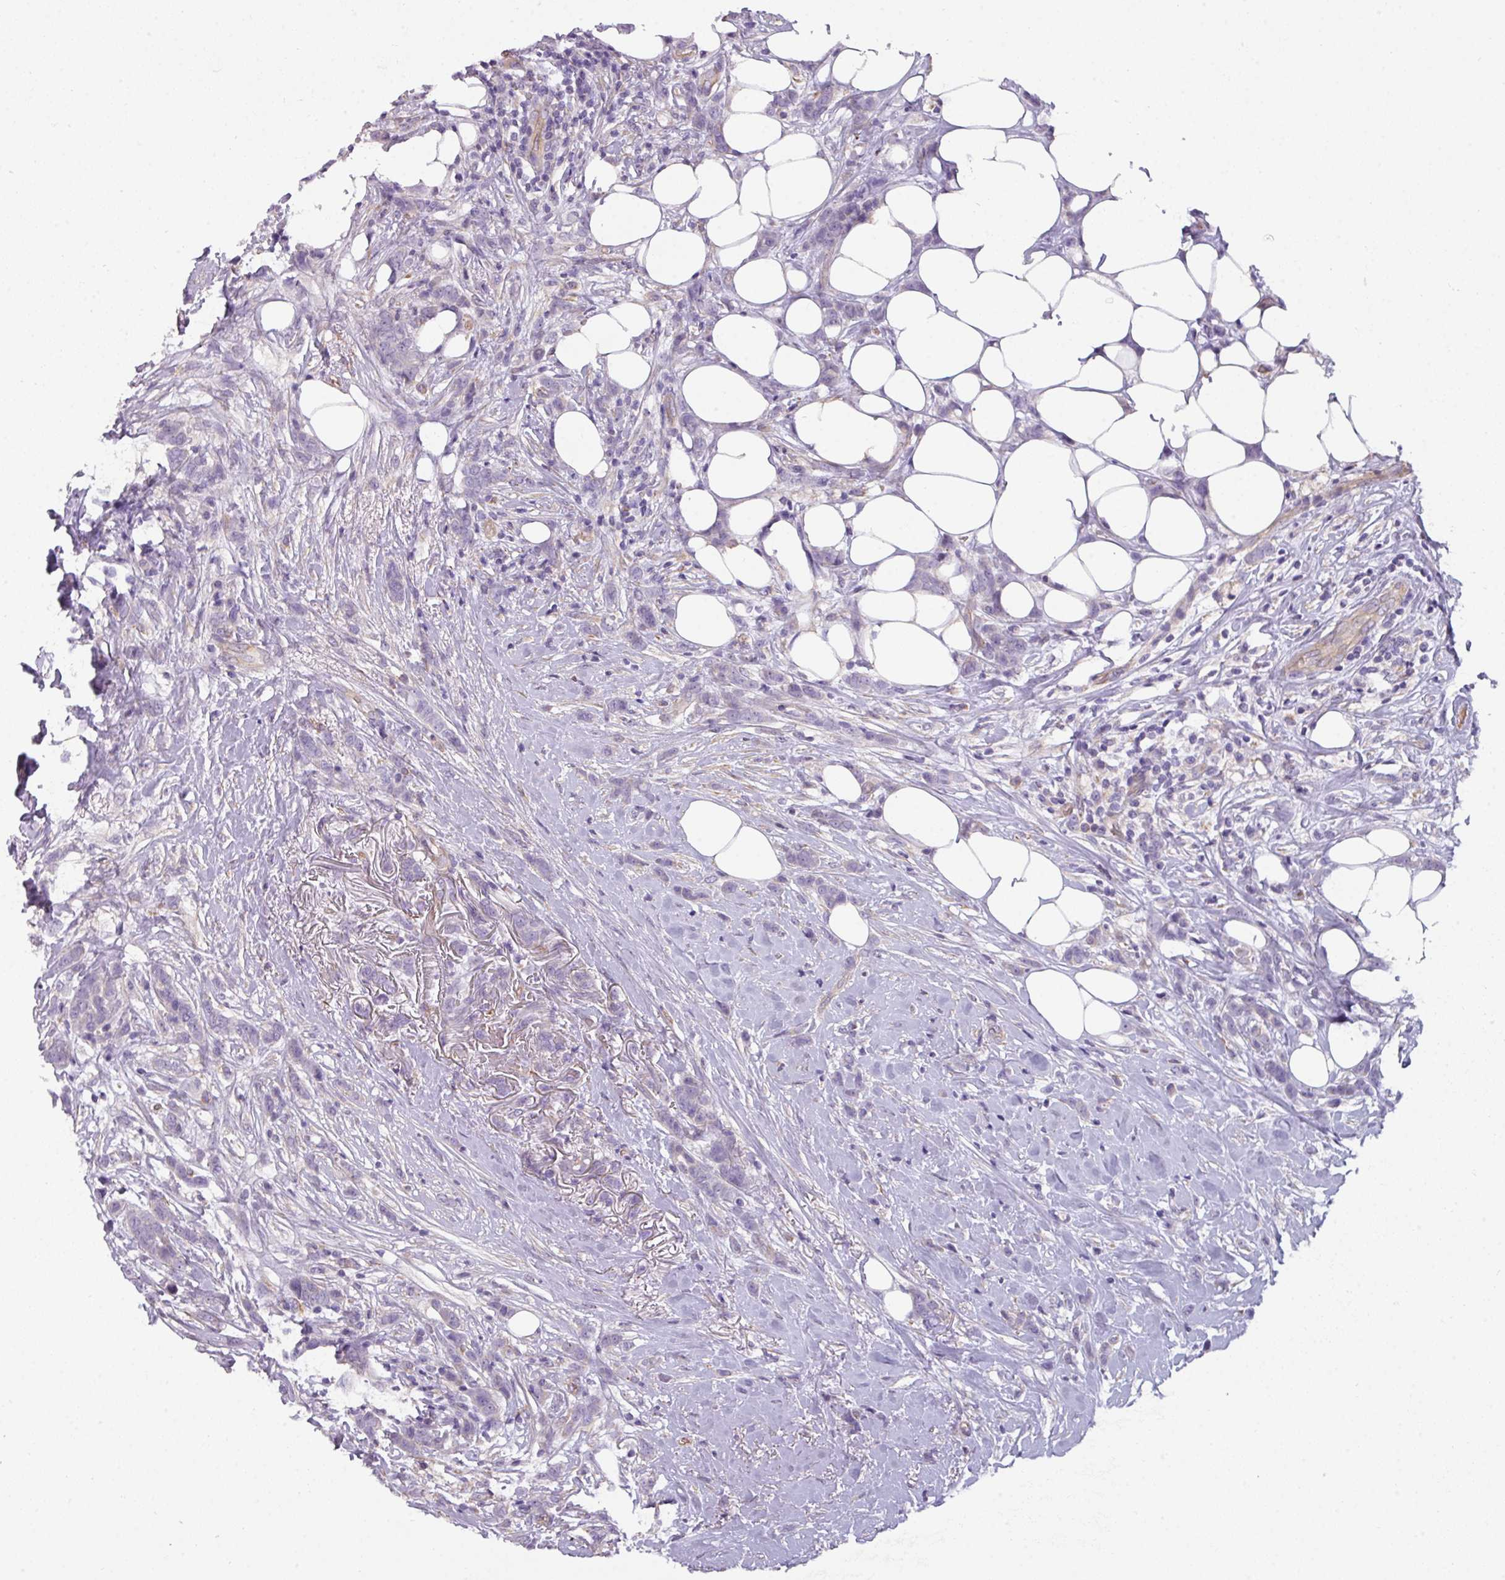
{"staining": {"intensity": "negative", "quantity": "none", "location": "none"}, "tissue": "breast cancer", "cell_type": "Tumor cells", "image_type": "cancer", "snomed": [{"axis": "morphology", "description": "Duct carcinoma"}, {"axis": "topography", "description": "Breast"}], "caption": "Micrograph shows no significant protein staining in tumor cells of breast cancer (intraductal carcinoma).", "gene": "BUD23", "patient": {"sex": "female", "age": 80}}